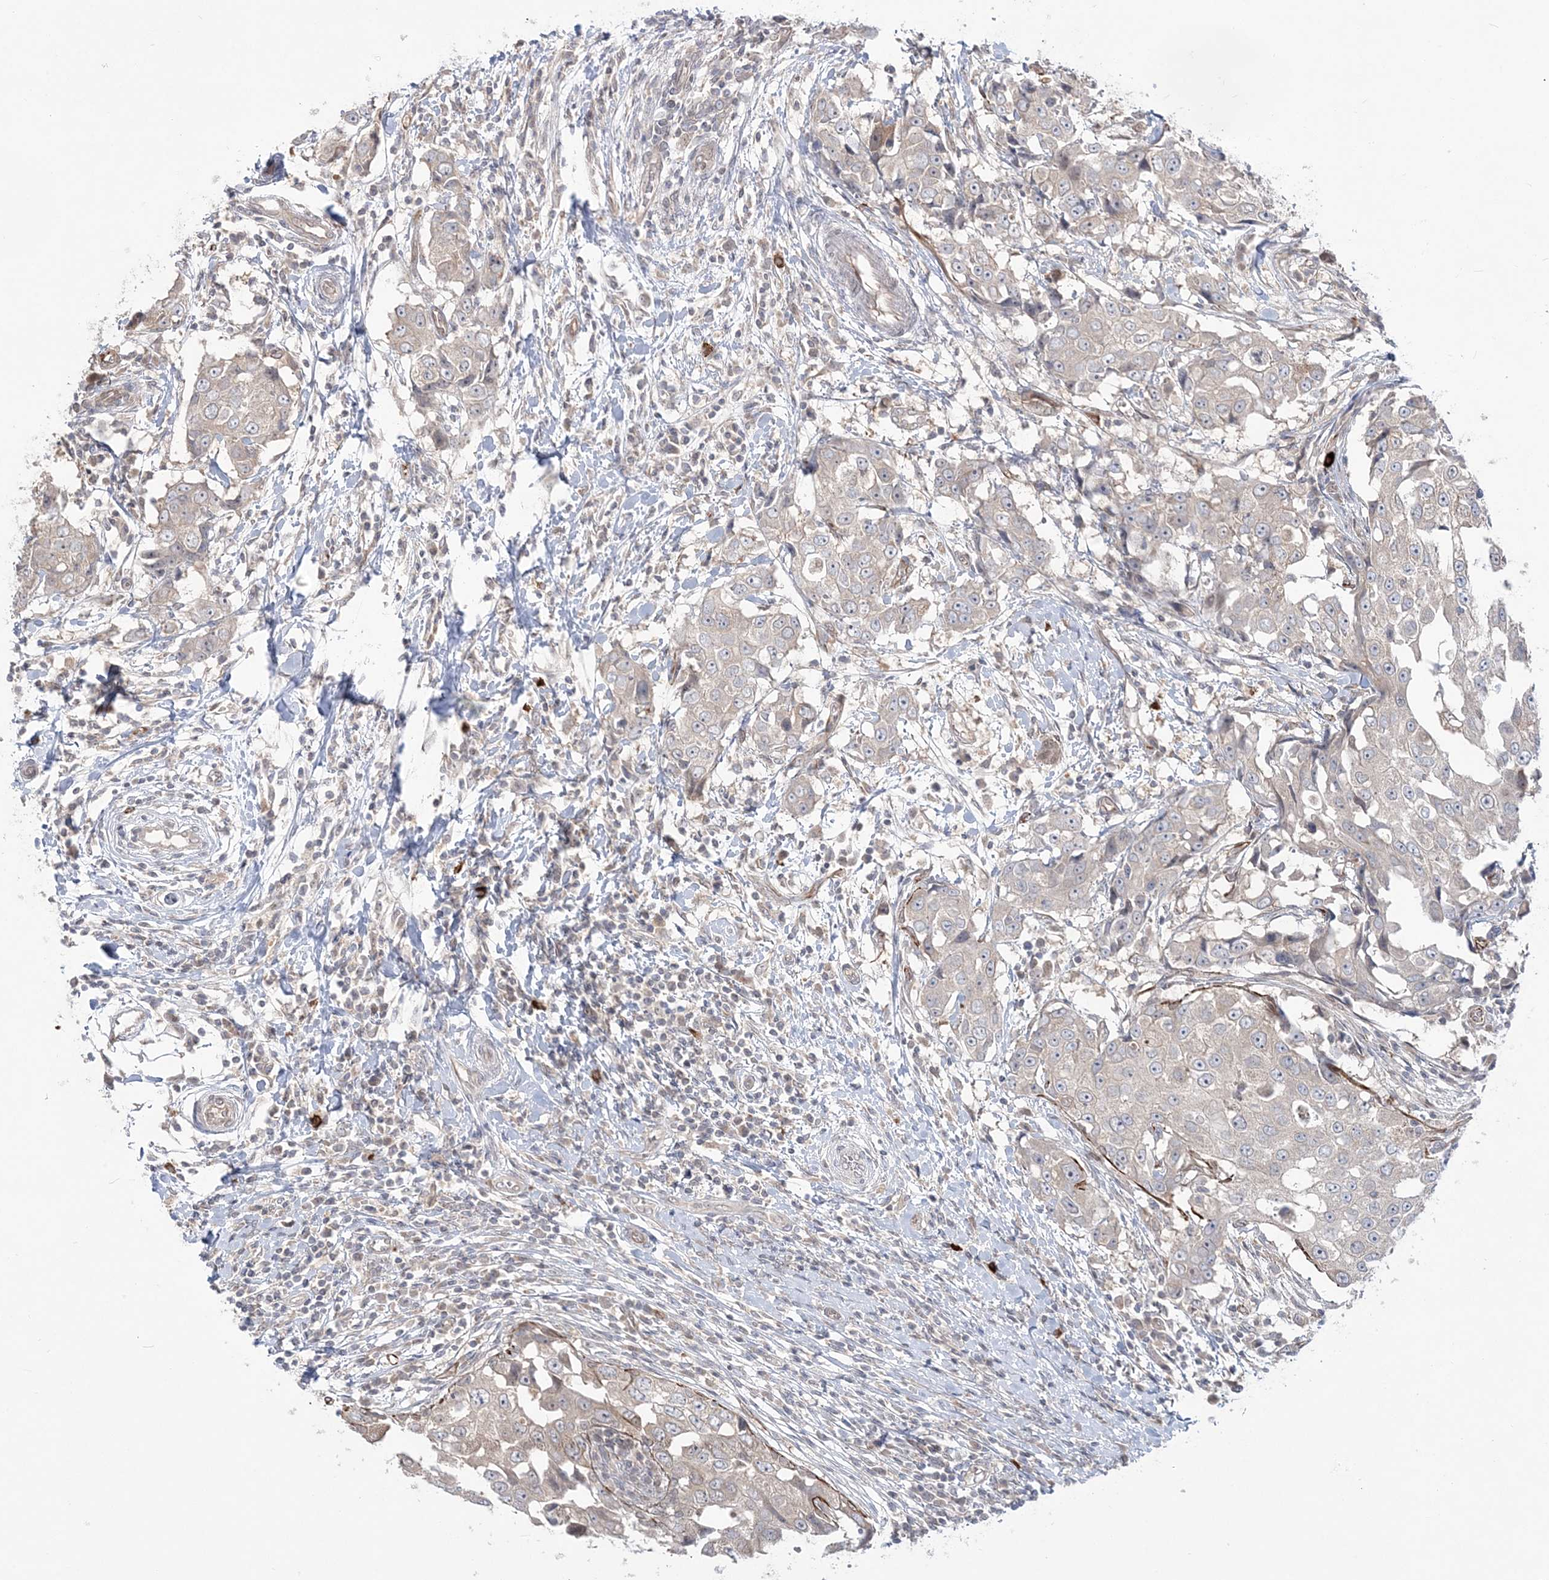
{"staining": {"intensity": "negative", "quantity": "none", "location": "none"}, "tissue": "breast cancer", "cell_type": "Tumor cells", "image_type": "cancer", "snomed": [{"axis": "morphology", "description": "Duct carcinoma"}, {"axis": "topography", "description": "Breast"}], "caption": "The image shows no significant staining in tumor cells of invasive ductal carcinoma (breast). Brightfield microscopy of immunohistochemistry stained with DAB (3,3'-diaminobenzidine) (brown) and hematoxylin (blue), captured at high magnification.", "gene": "DHX57", "patient": {"sex": "female", "age": 27}}